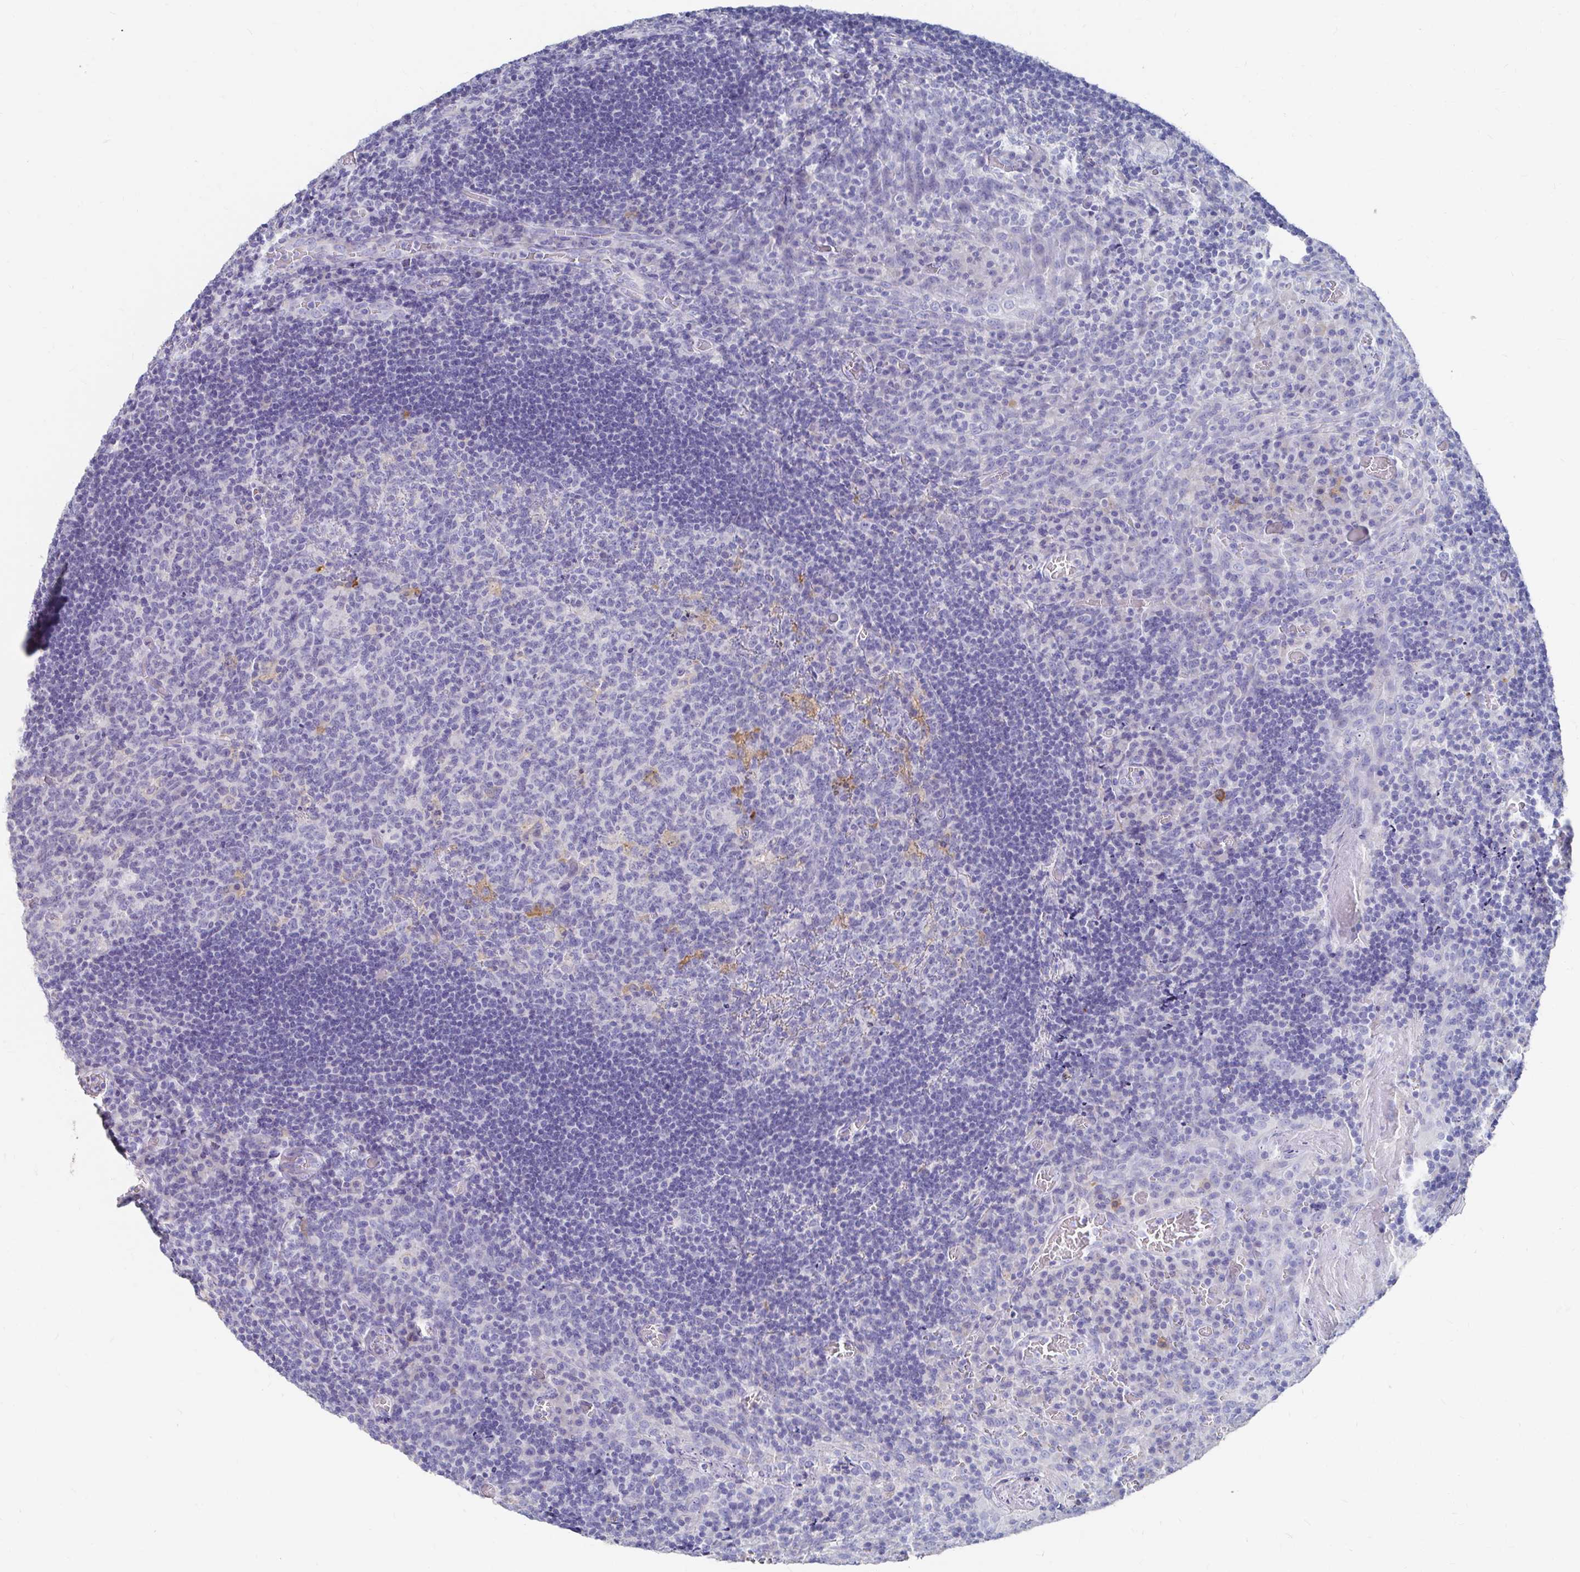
{"staining": {"intensity": "negative", "quantity": "none", "location": "none"}, "tissue": "tonsil", "cell_type": "Germinal center cells", "image_type": "normal", "snomed": [{"axis": "morphology", "description": "Normal tissue, NOS"}, {"axis": "topography", "description": "Tonsil"}], "caption": "Immunohistochemical staining of normal human tonsil reveals no significant staining in germinal center cells. (DAB (3,3'-diaminobenzidine) immunohistochemistry (IHC) with hematoxylin counter stain).", "gene": "LAMC3", "patient": {"sex": "male", "age": 17}}